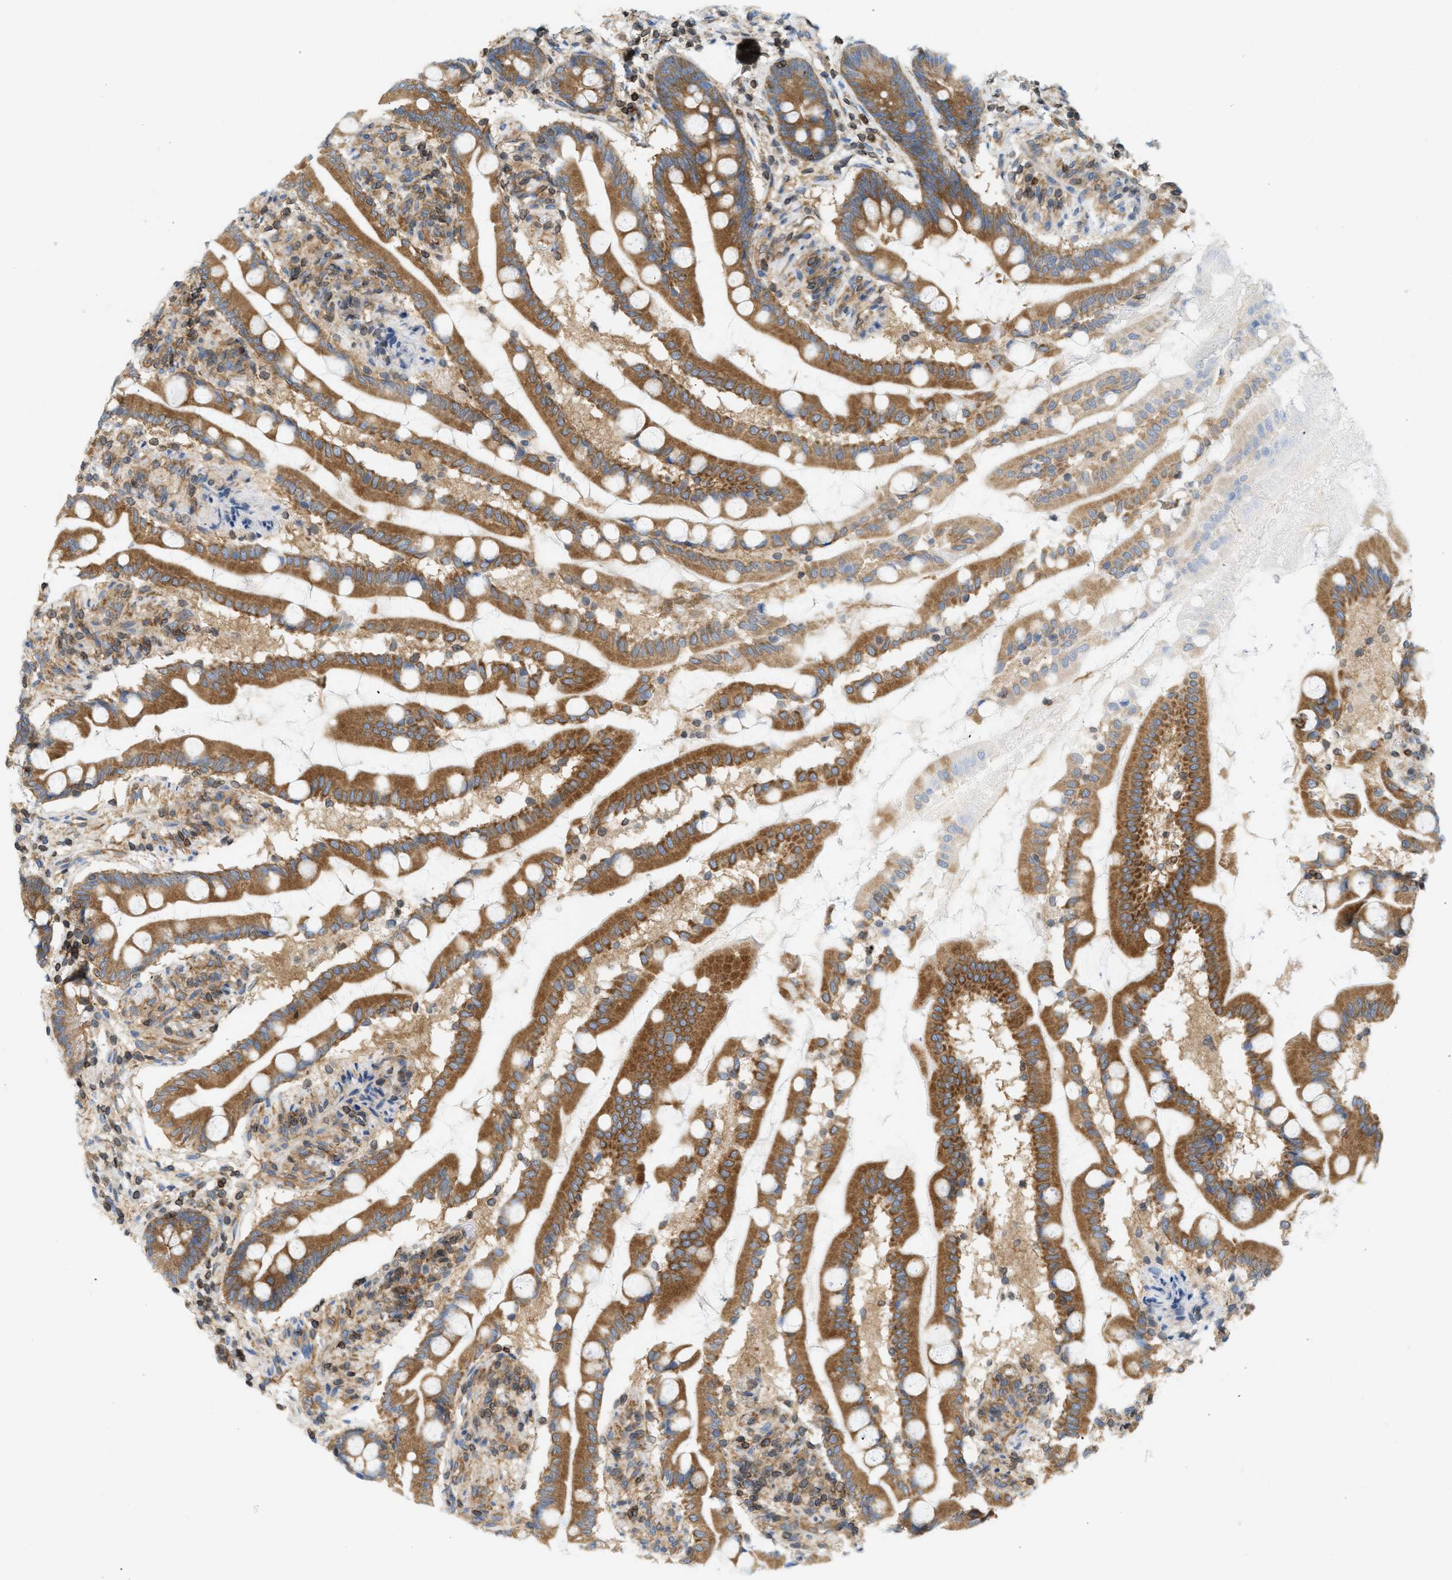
{"staining": {"intensity": "strong", "quantity": ">75%", "location": "cytoplasmic/membranous"}, "tissue": "small intestine", "cell_type": "Glandular cells", "image_type": "normal", "snomed": [{"axis": "morphology", "description": "Normal tissue, NOS"}, {"axis": "topography", "description": "Small intestine"}], "caption": "An immunohistochemistry photomicrograph of unremarkable tissue is shown. Protein staining in brown highlights strong cytoplasmic/membranous positivity in small intestine within glandular cells.", "gene": "STRN", "patient": {"sex": "female", "age": 56}}